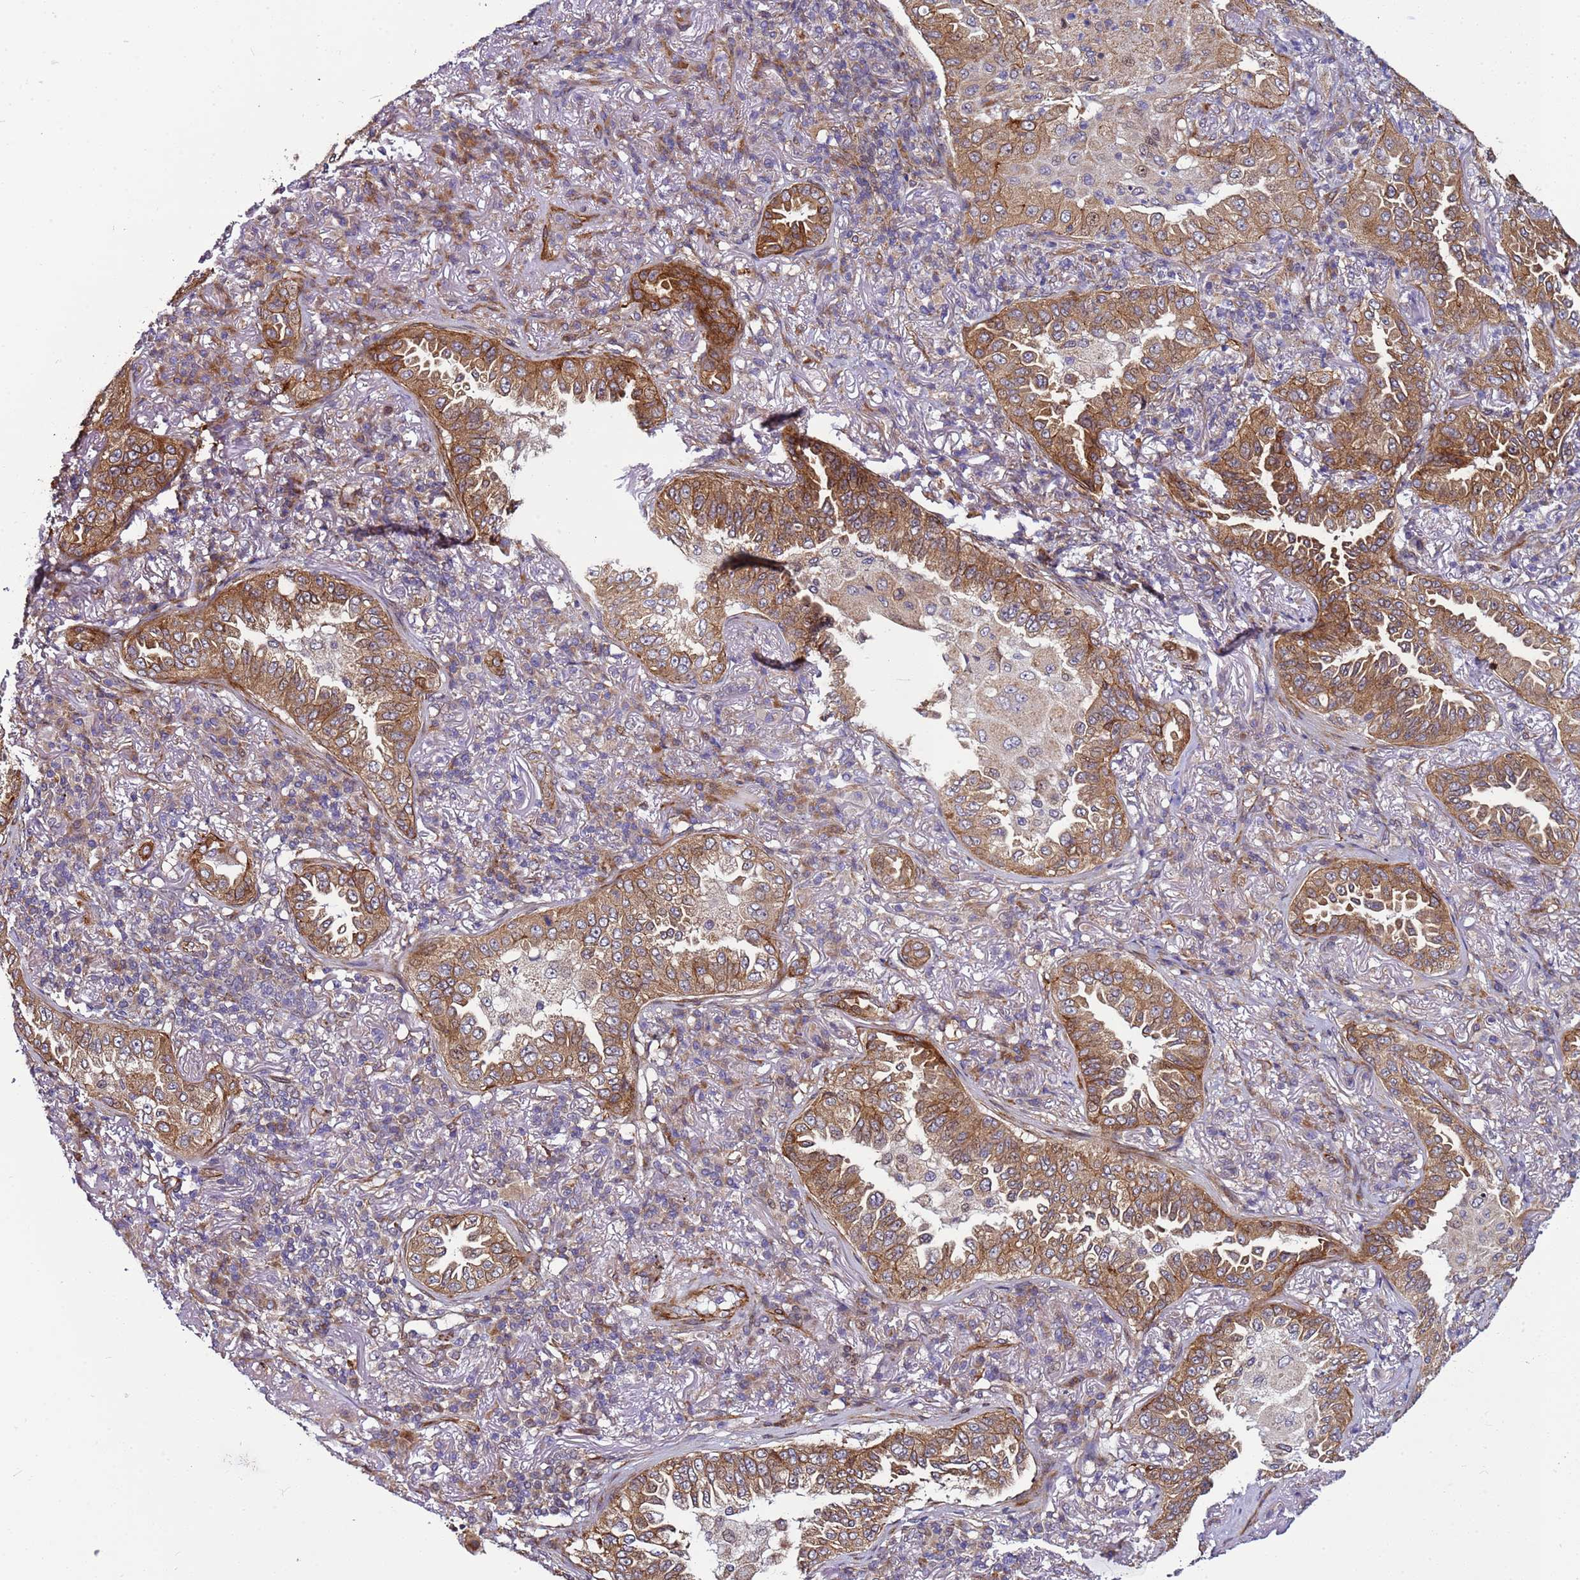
{"staining": {"intensity": "moderate", "quantity": ">75%", "location": "cytoplasmic/membranous"}, "tissue": "lung cancer", "cell_type": "Tumor cells", "image_type": "cancer", "snomed": [{"axis": "morphology", "description": "Adenocarcinoma, NOS"}, {"axis": "topography", "description": "Lung"}], "caption": "DAB (3,3'-diaminobenzidine) immunohistochemical staining of human lung adenocarcinoma demonstrates moderate cytoplasmic/membranous protein staining in approximately >75% of tumor cells. (brown staining indicates protein expression, while blue staining denotes nuclei).", "gene": "MCRIP1", "patient": {"sex": "female", "age": 69}}